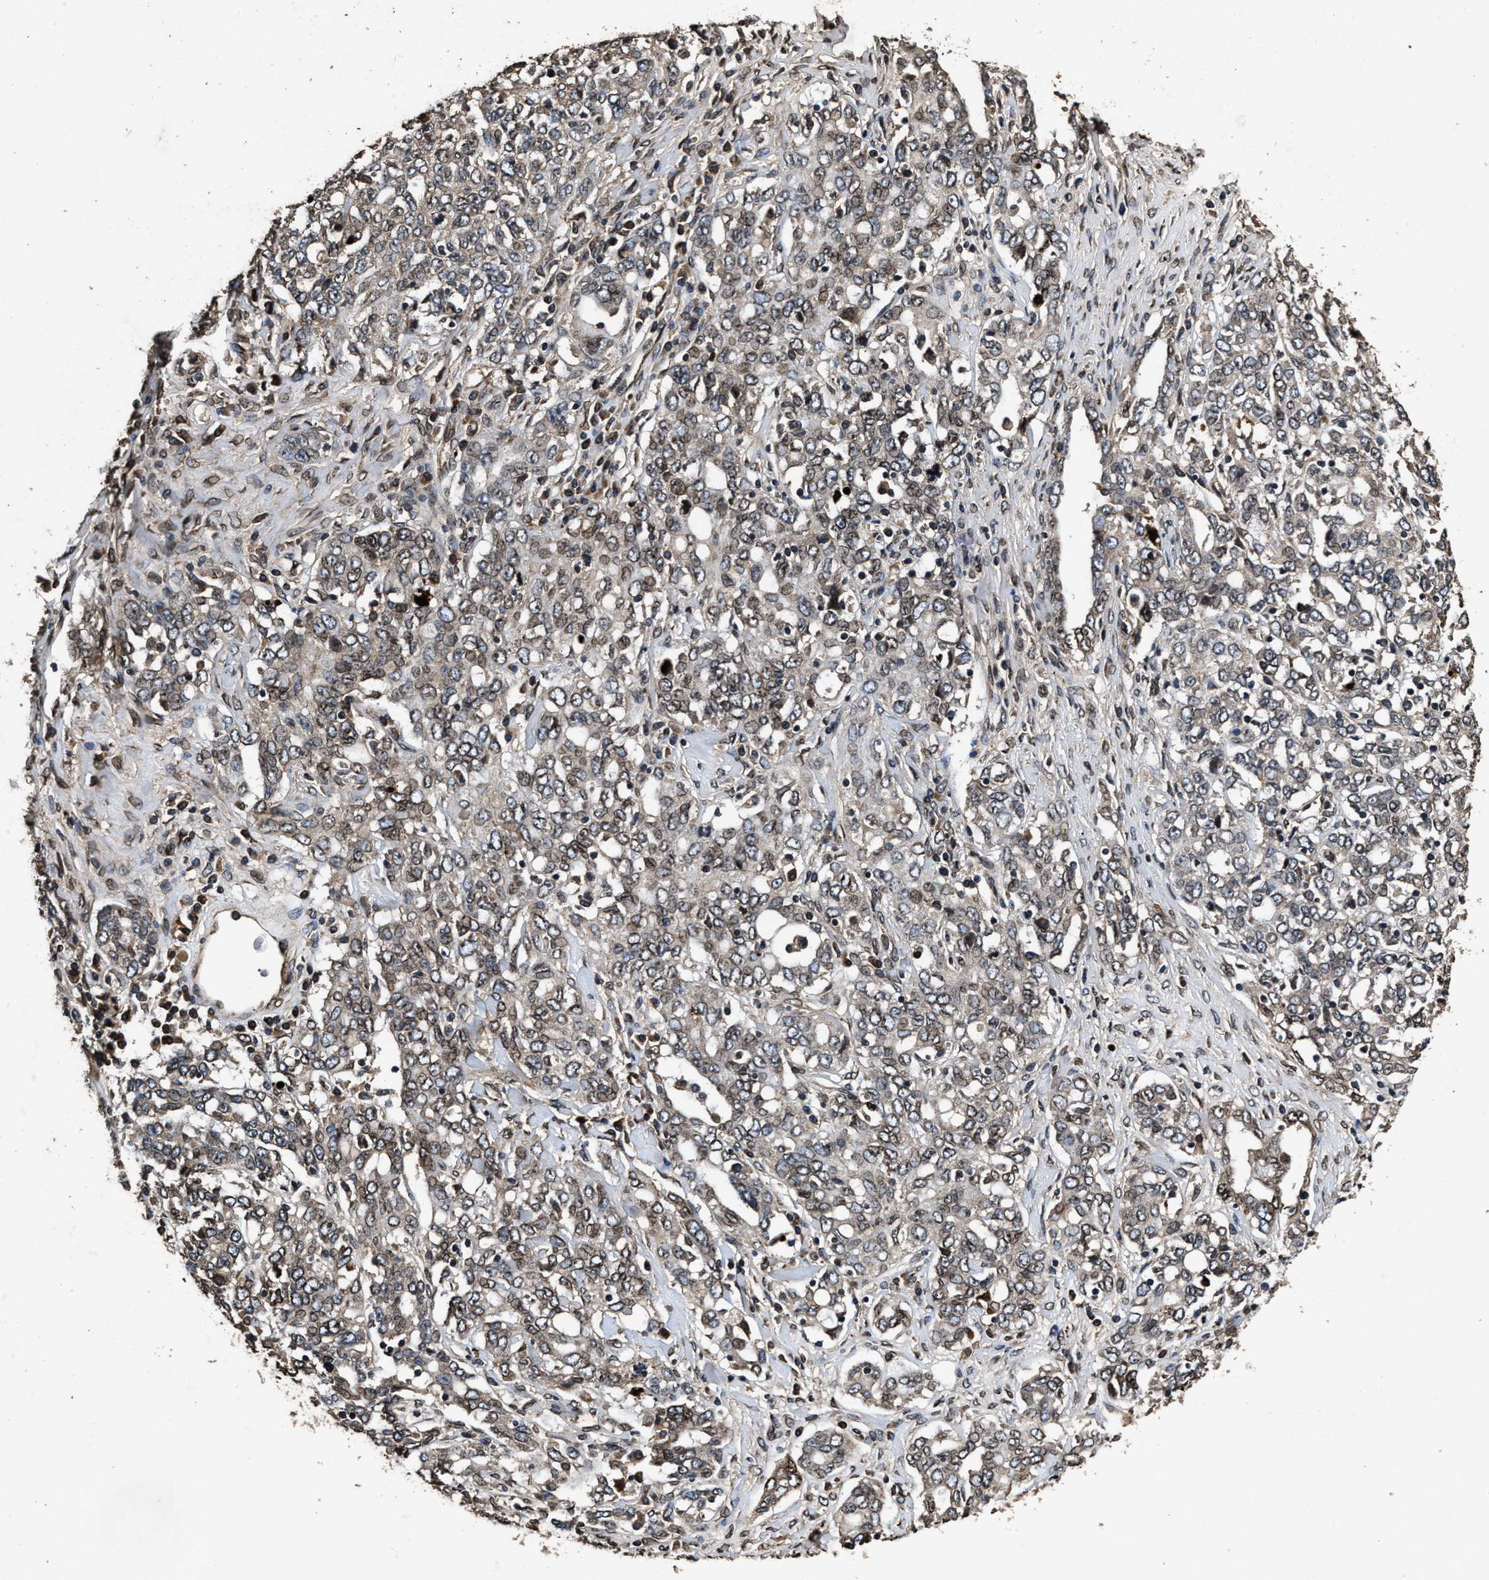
{"staining": {"intensity": "weak", "quantity": "25%-75%", "location": "cytoplasmic/membranous"}, "tissue": "ovarian cancer", "cell_type": "Tumor cells", "image_type": "cancer", "snomed": [{"axis": "morphology", "description": "Carcinoma, endometroid"}, {"axis": "topography", "description": "Ovary"}], "caption": "Tumor cells display low levels of weak cytoplasmic/membranous positivity in approximately 25%-75% of cells in human endometroid carcinoma (ovarian). Nuclei are stained in blue.", "gene": "ACCS", "patient": {"sex": "female", "age": 62}}